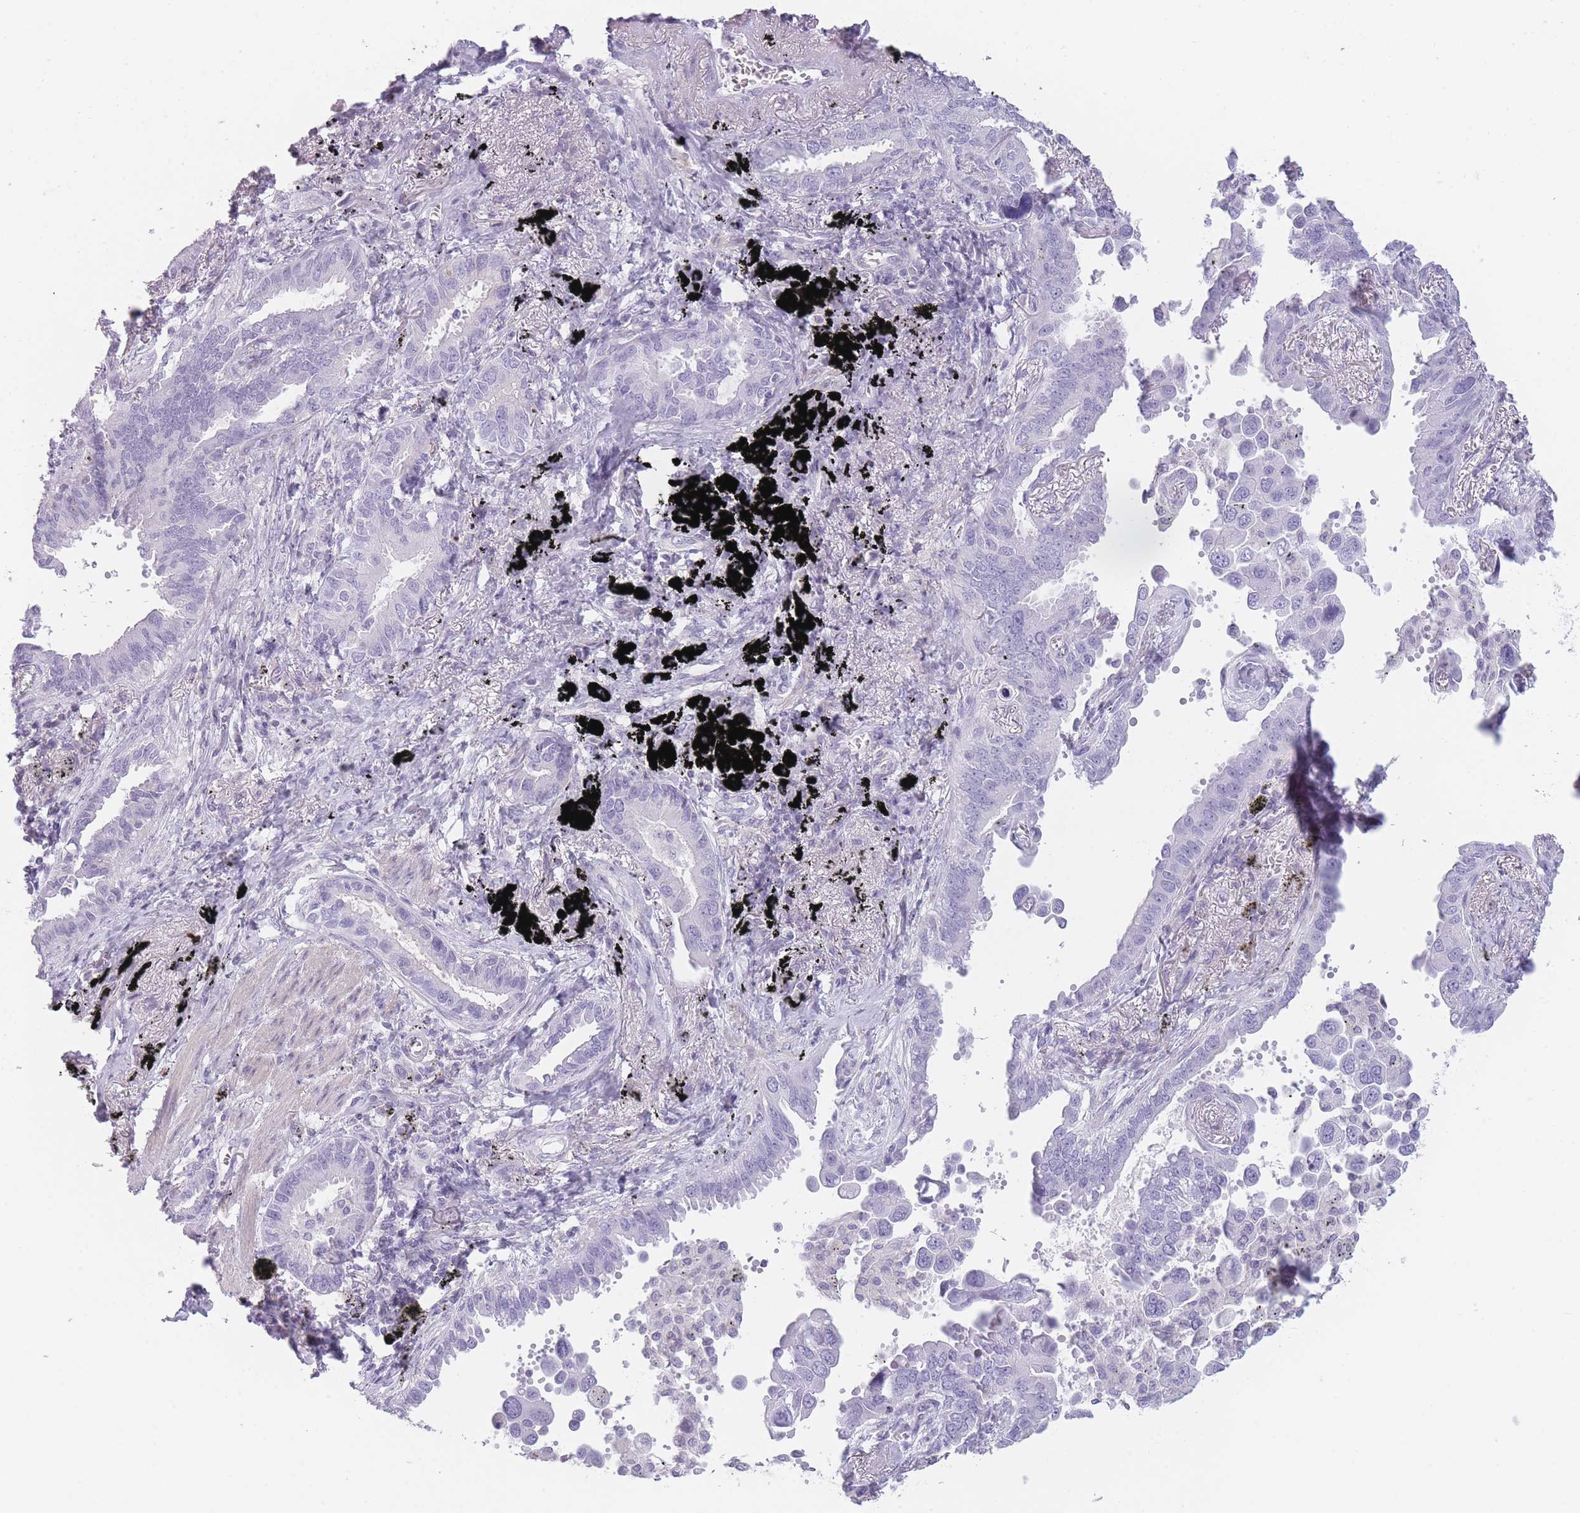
{"staining": {"intensity": "negative", "quantity": "none", "location": "none"}, "tissue": "lung cancer", "cell_type": "Tumor cells", "image_type": "cancer", "snomed": [{"axis": "morphology", "description": "Adenocarcinoma, NOS"}, {"axis": "topography", "description": "Lung"}], "caption": "Human lung cancer stained for a protein using IHC exhibits no positivity in tumor cells.", "gene": "GGT1", "patient": {"sex": "male", "age": 67}}